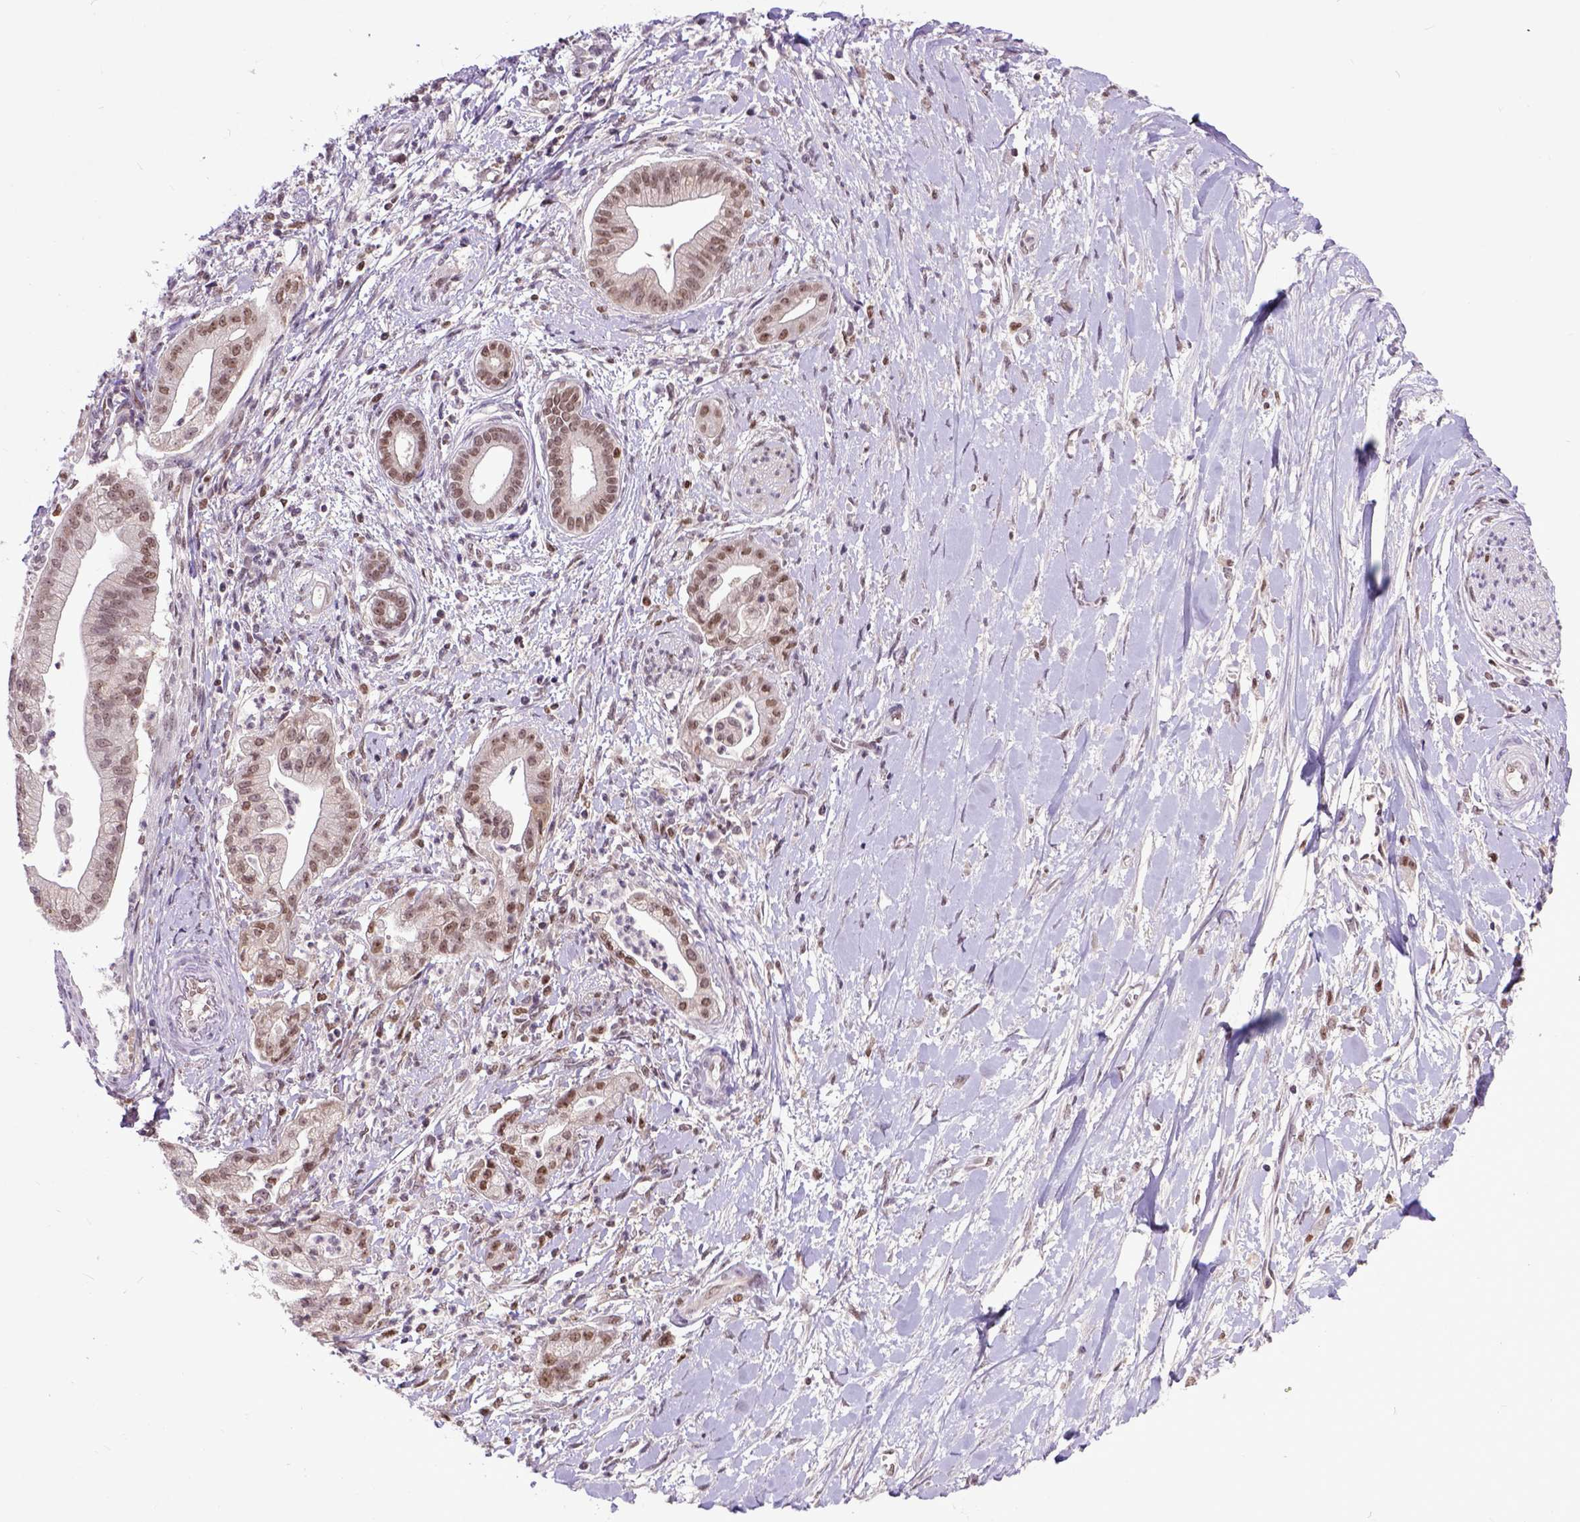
{"staining": {"intensity": "moderate", "quantity": ">75%", "location": "nuclear"}, "tissue": "pancreatic cancer", "cell_type": "Tumor cells", "image_type": "cancer", "snomed": [{"axis": "morphology", "description": "Normal tissue, NOS"}, {"axis": "morphology", "description": "Adenocarcinoma, NOS"}, {"axis": "topography", "description": "Lymph node"}, {"axis": "topography", "description": "Pancreas"}], "caption": "A micrograph of human pancreatic adenocarcinoma stained for a protein demonstrates moderate nuclear brown staining in tumor cells. (DAB IHC with brightfield microscopy, high magnification).", "gene": "RCC2", "patient": {"sex": "female", "age": 58}}